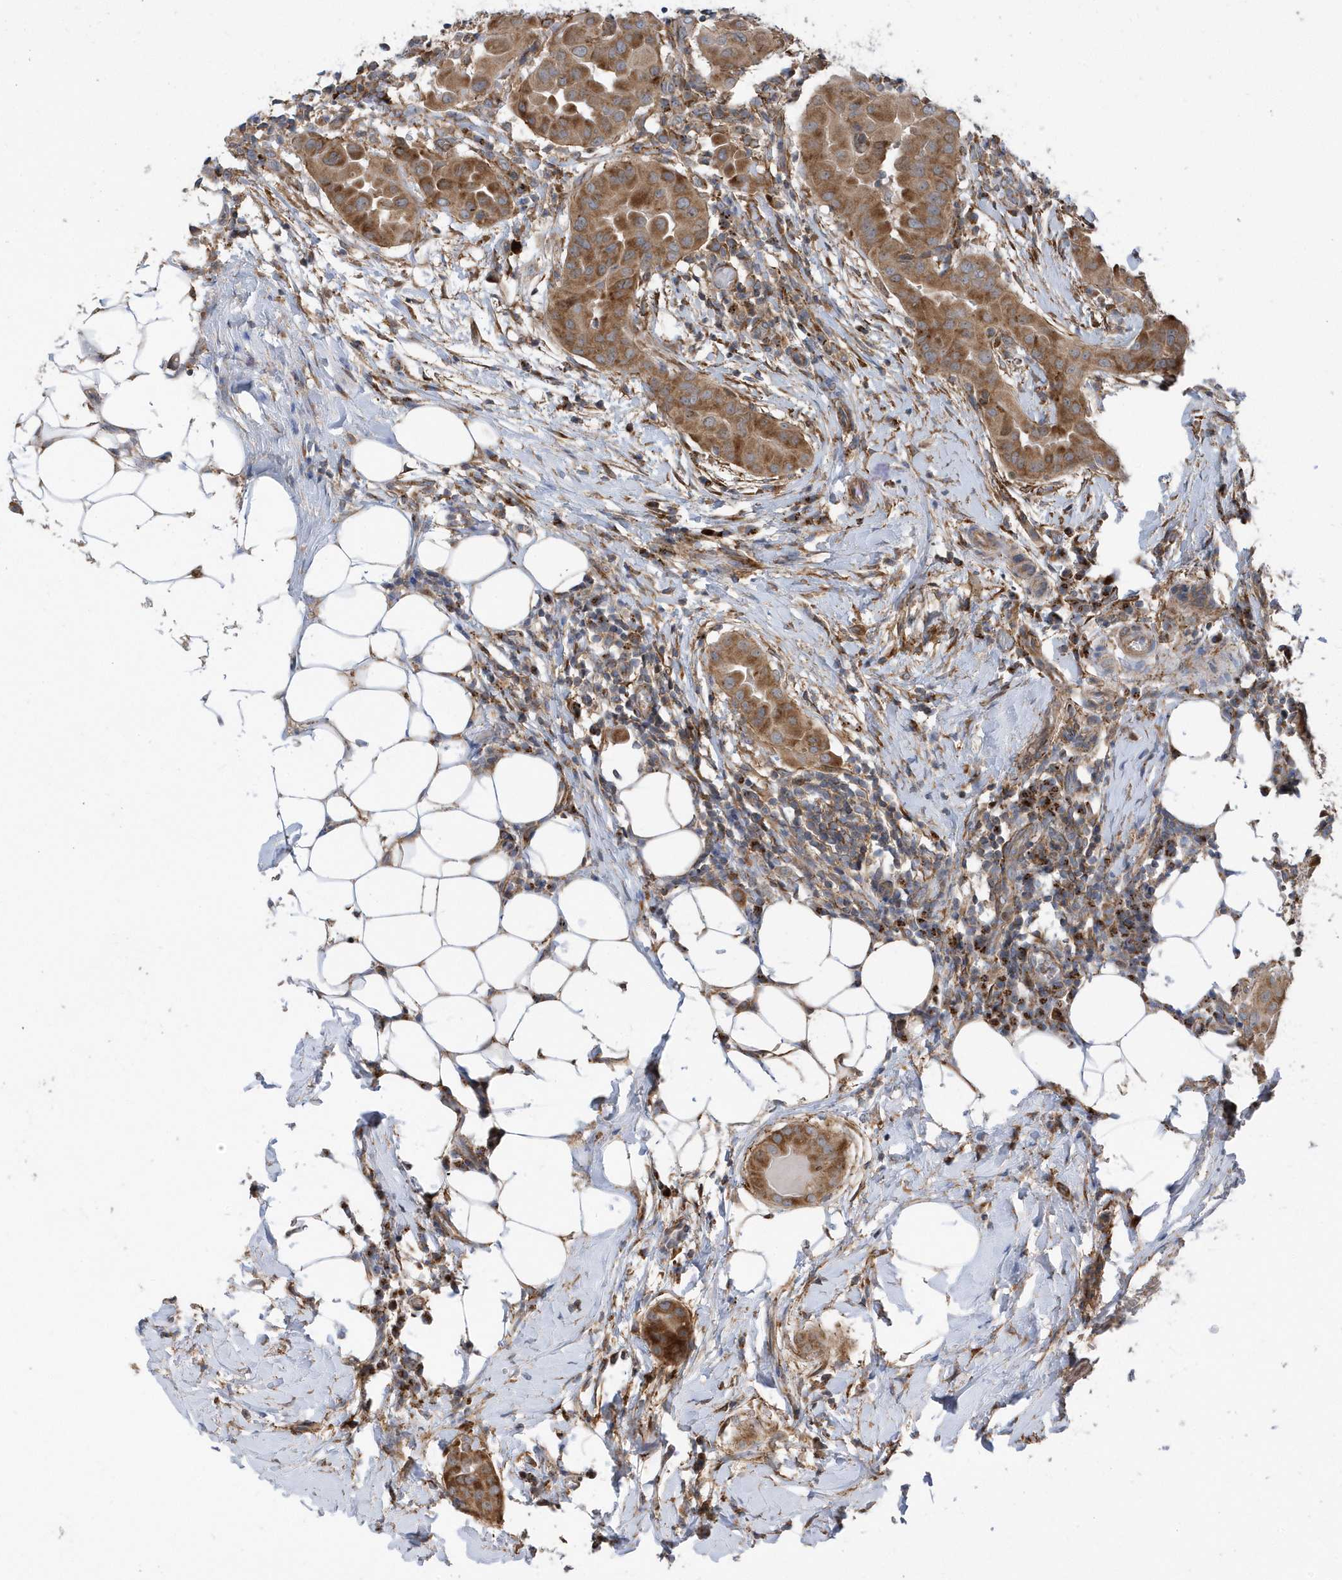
{"staining": {"intensity": "moderate", "quantity": ">75%", "location": "cytoplasmic/membranous"}, "tissue": "thyroid cancer", "cell_type": "Tumor cells", "image_type": "cancer", "snomed": [{"axis": "morphology", "description": "Papillary adenocarcinoma, NOS"}, {"axis": "topography", "description": "Thyroid gland"}], "caption": "The image reveals a brown stain indicating the presence of a protein in the cytoplasmic/membranous of tumor cells in thyroid cancer (papillary adenocarcinoma).", "gene": "HRH4", "patient": {"sex": "male", "age": 33}}